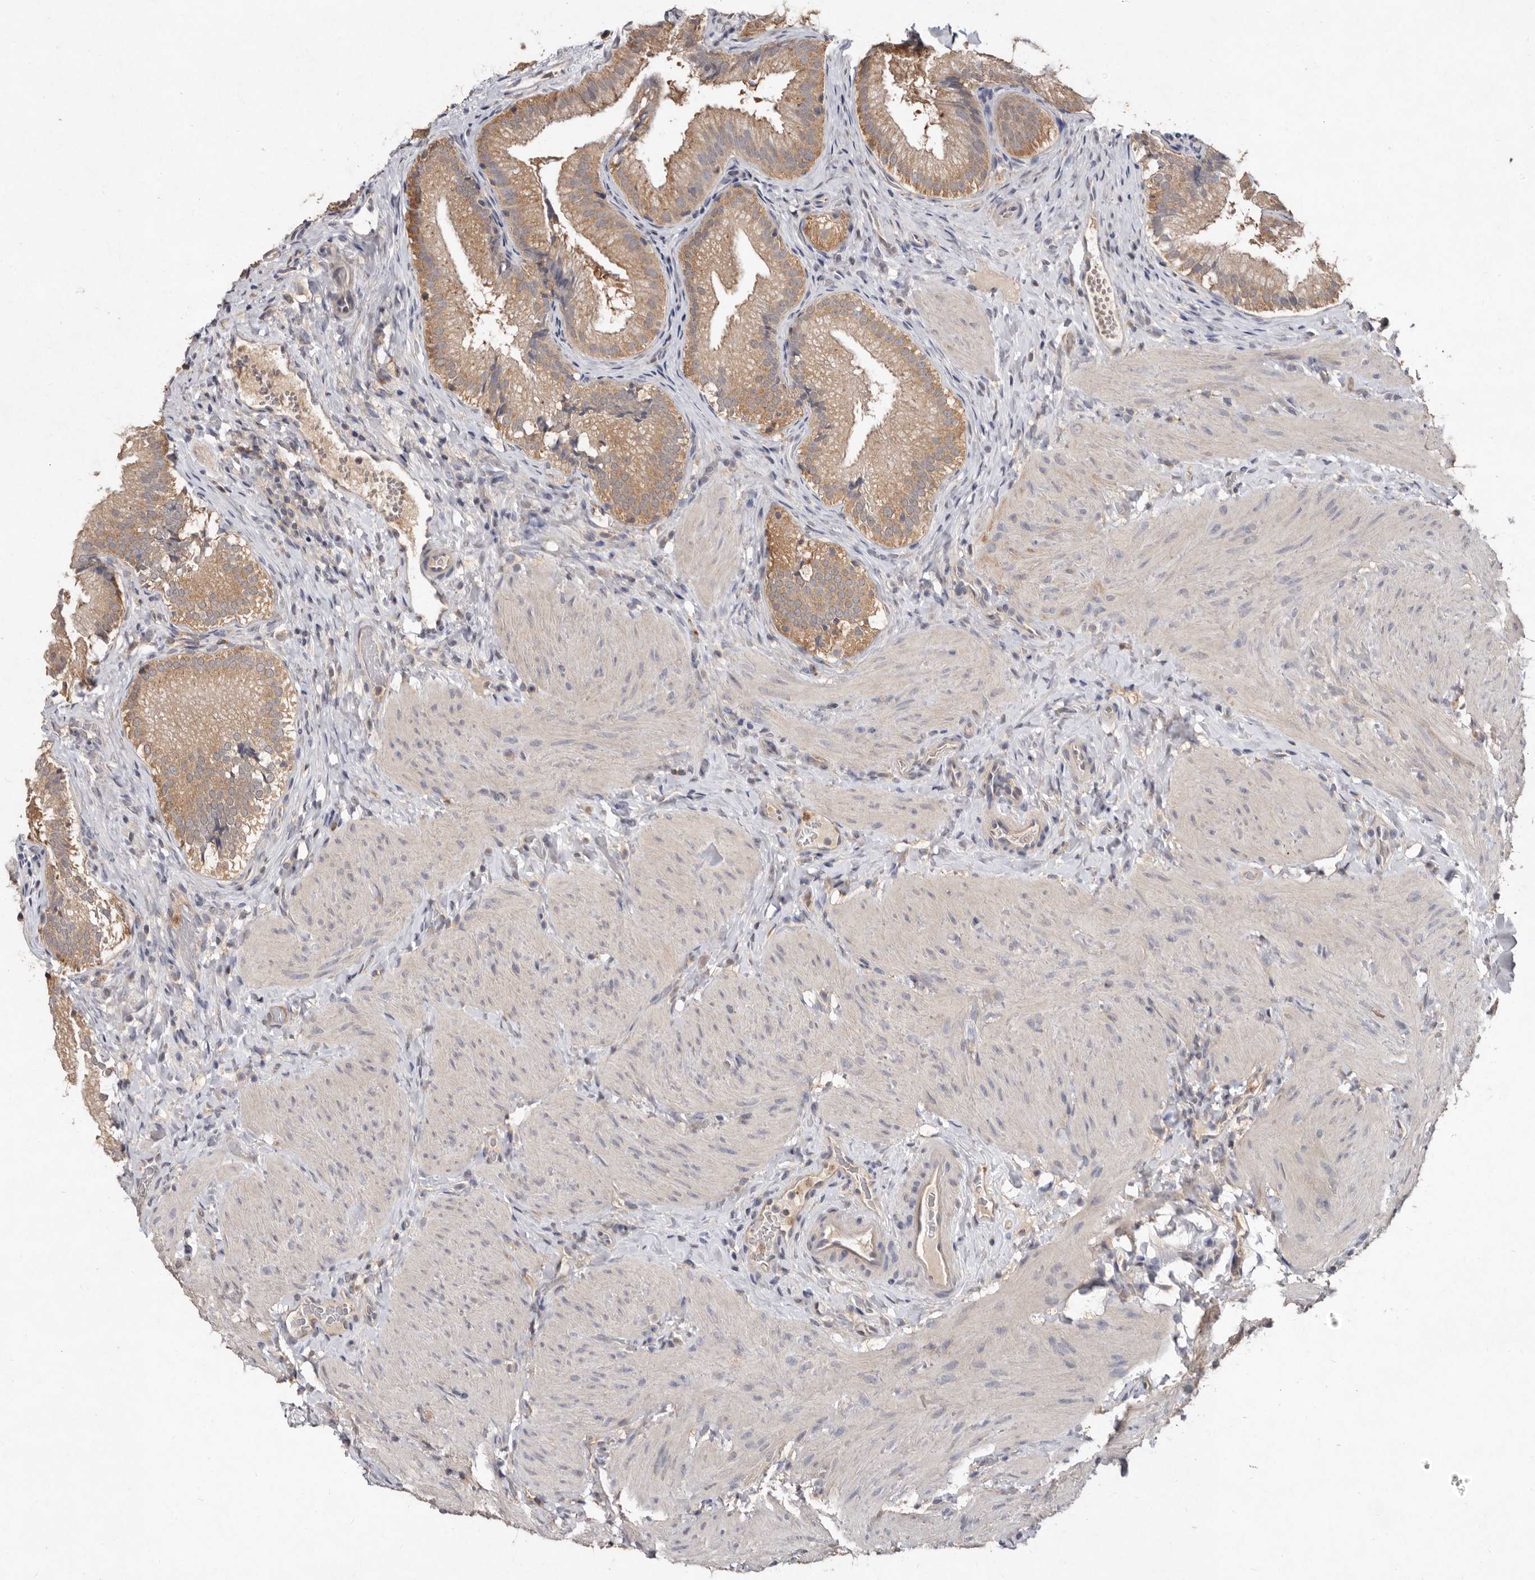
{"staining": {"intensity": "moderate", "quantity": ">75%", "location": "cytoplasmic/membranous"}, "tissue": "gallbladder", "cell_type": "Glandular cells", "image_type": "normal", "snomed": [{"axis": "morphology", "description": "Normal tissue, NOS"}, {"axis": "topography", "description": "Gallbladder"}], "caption": "Immunohistochemistry micrograph of unremarkable gallbladder stained for a protein (brown), which reveals medium levels of moderate cytoplasmic/membranous positivity in about >75% of glandular cells.", "gene": "EDEM1", "patient": {"sex": "female", "age": 30}}